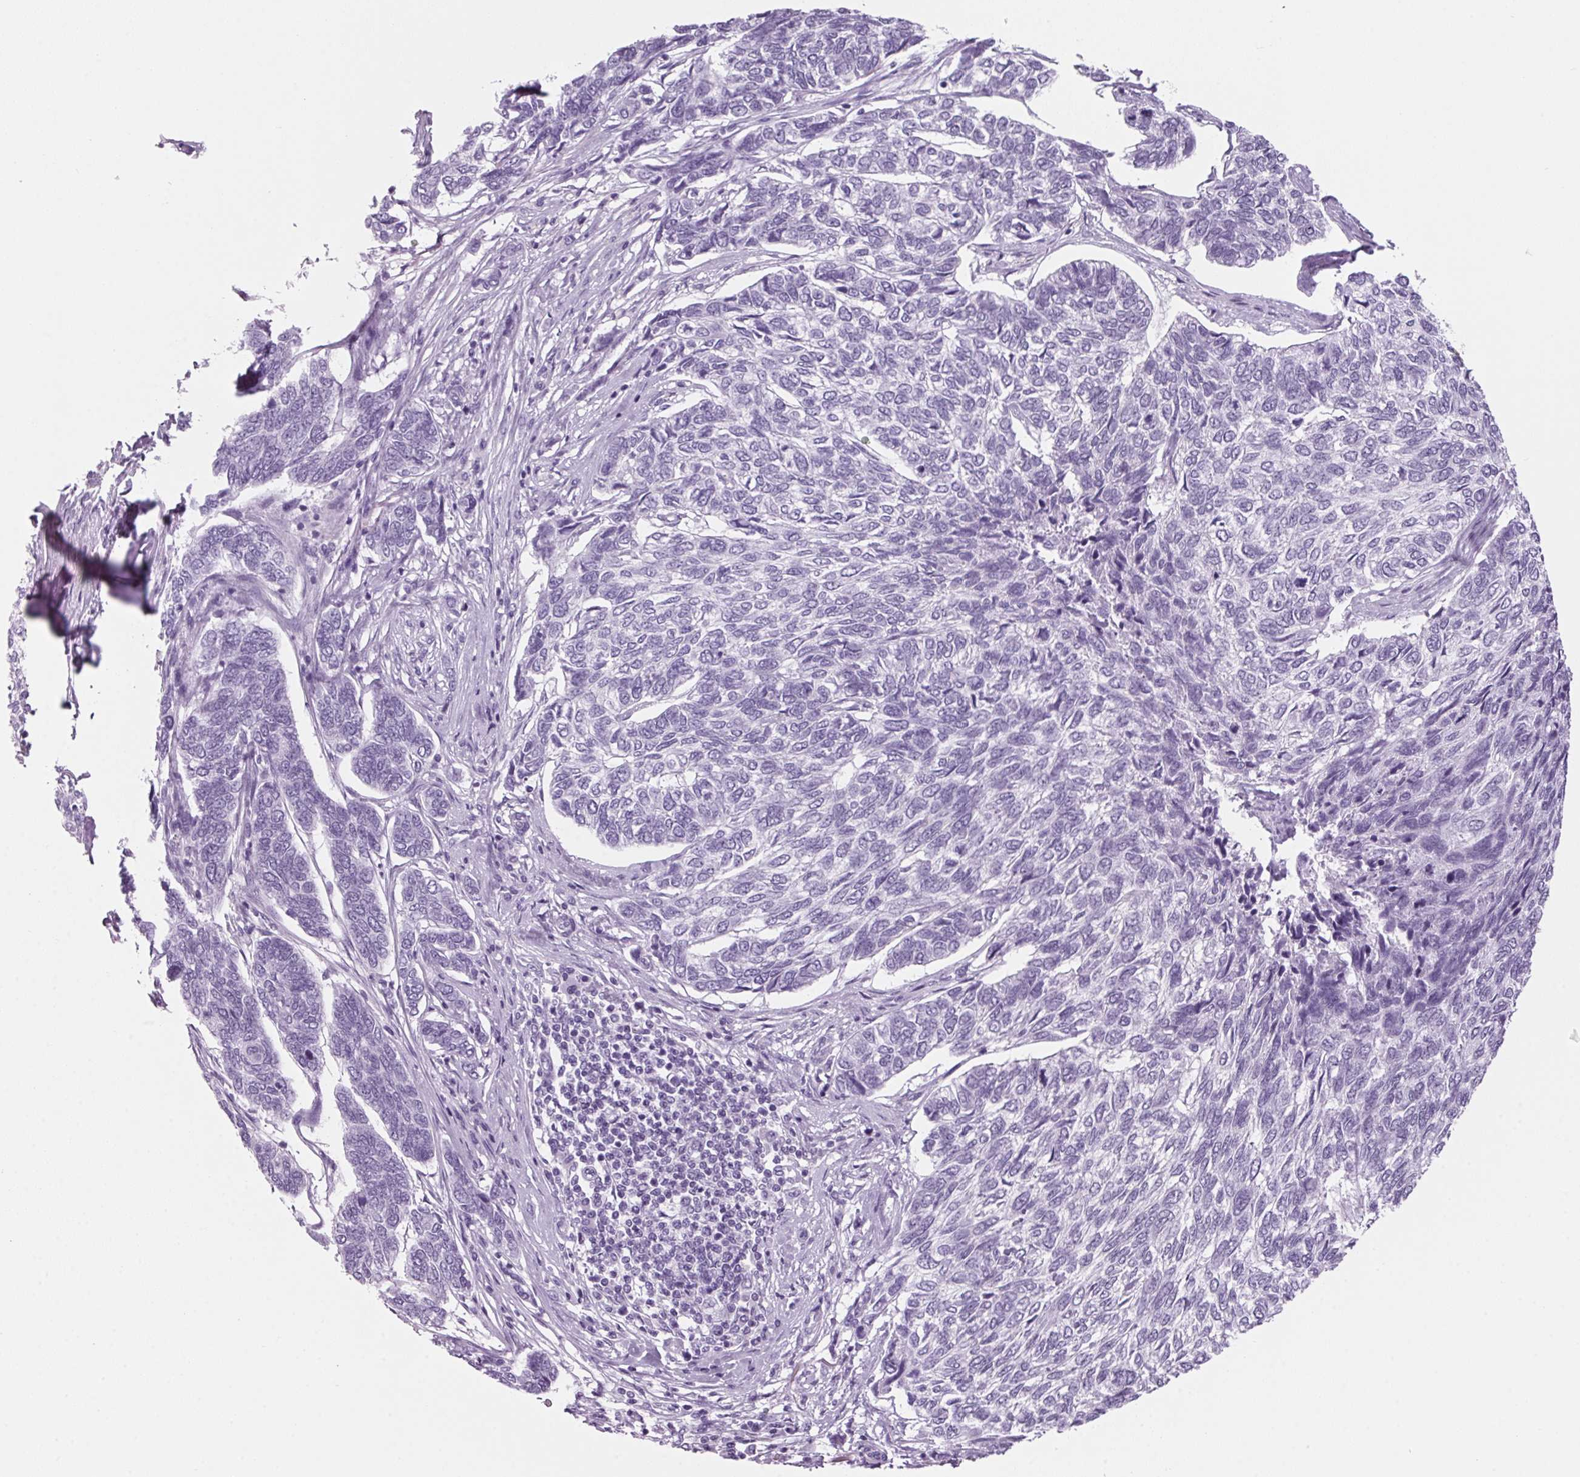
{"staining": {"intensity": "negative", "quantity": "none", "location": "none"}, "tissue": "skin cancer", "cell_type": "Tumor cells", "image_type": "cancer", "snomed": [{"axis": "morphology", "description": "Basal cell carcinoma"}, {"axis": "topography", "description": "Skin"}], "caption": "Skin cancer stained for a protein using immunohistochemistry demonstrates no staining tumor cells.", "gene": "PPP1R1A", "patient": {"sex": "female", "age": 65}}